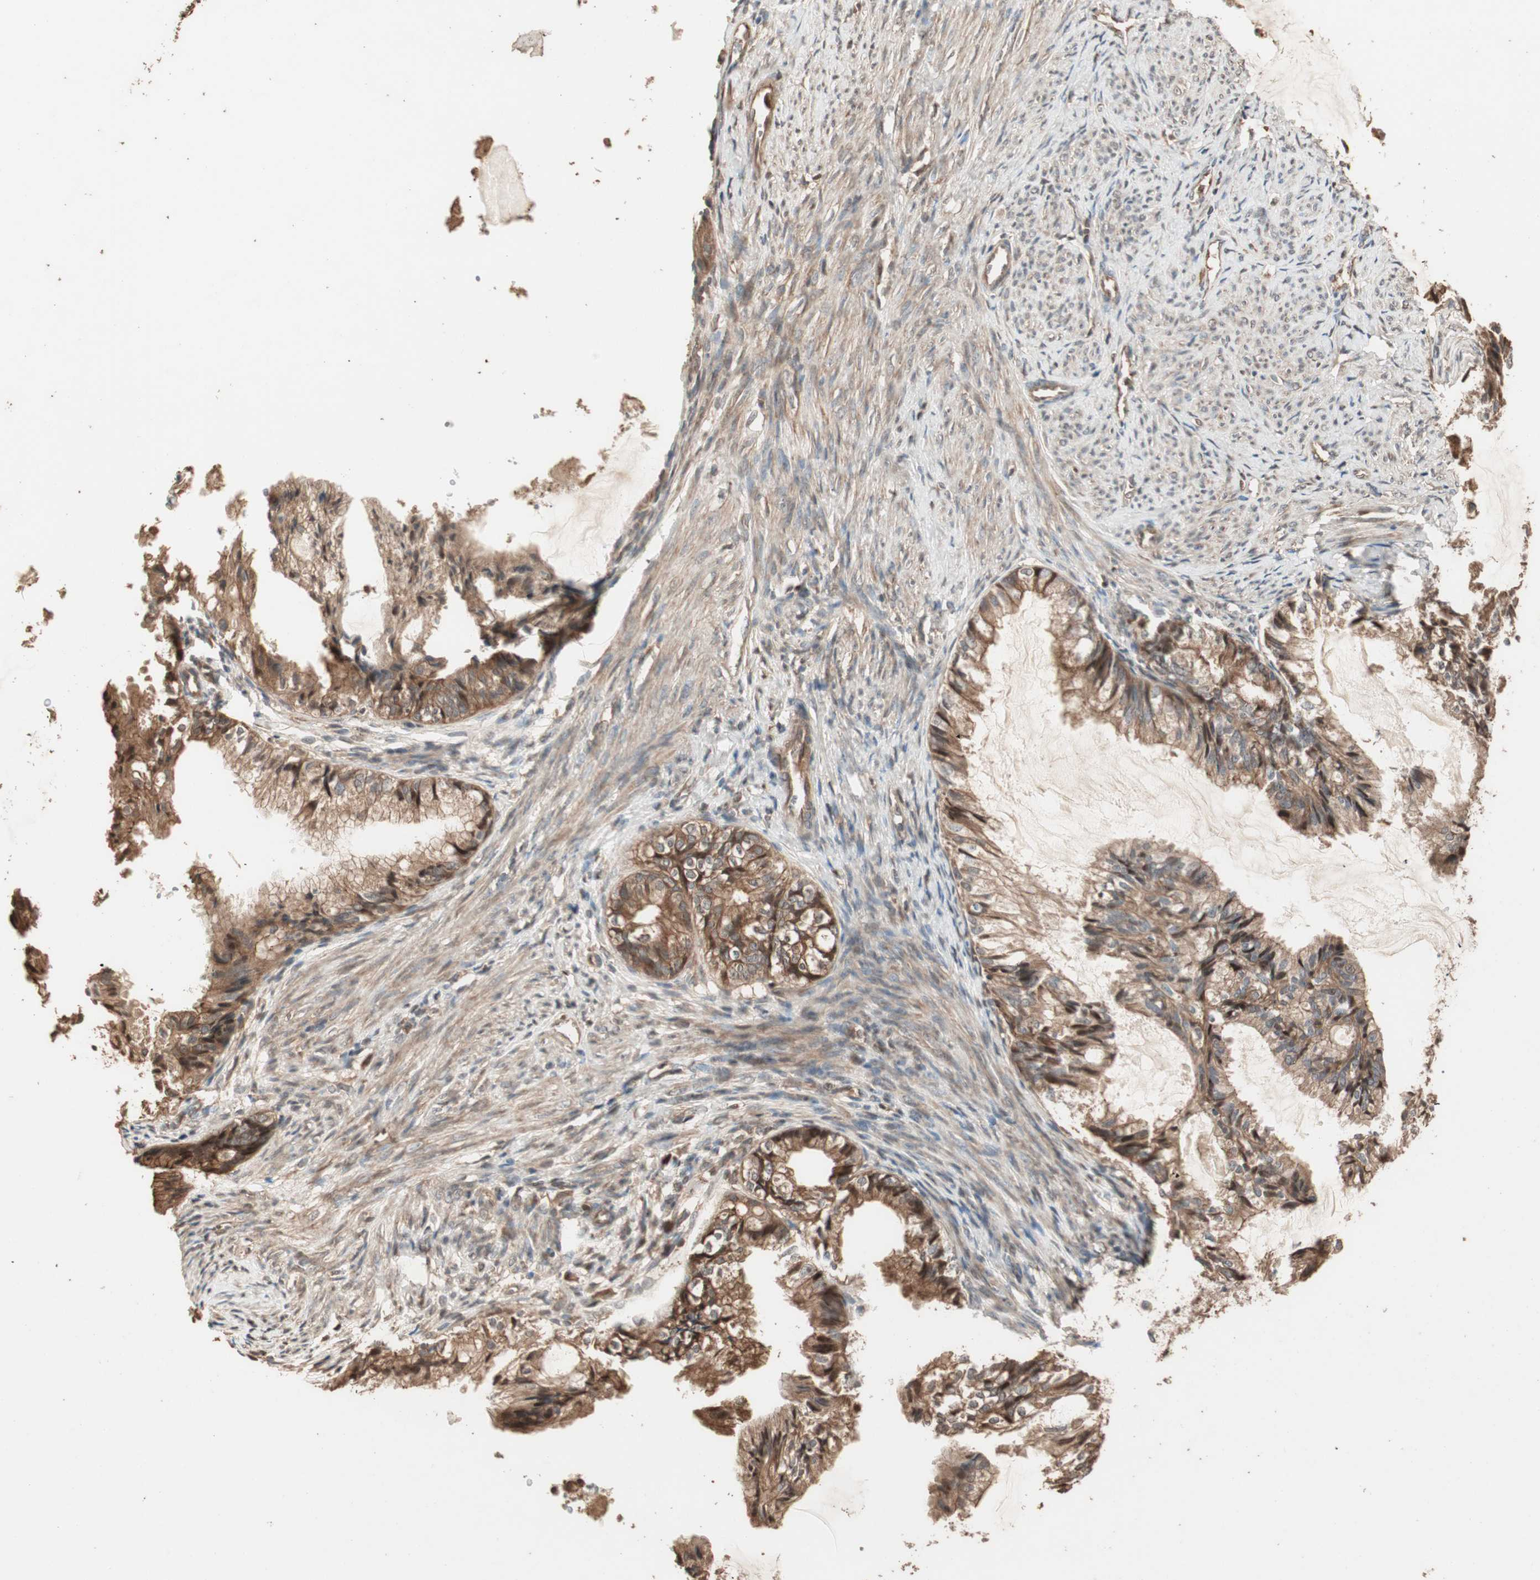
{"staining": {"intensity": "moderate", "quantity": ">75%", "location": "cytoplasmic/membranous"}, "tissue": "cervical cancer", "cell_type": "Tumor cells", "image_type": "cancer", "snomed": [{"axis": "morphology", "description": "Normal tissue, NOS"}, {"axis": "morphology", "description": "Adenocarcinoma, NOS"}, {"axis": "topography", "description": "Cervix"}, {"axis": "topography", "description": "Endometrium"}], "caption": "Immunohistochemical staining of human adenocarcinoma (cervical) demonstrates medium levels of moderate cytoplasmic/membranous positivity in about >75% of tumor cells. The staining was performed using DAB (3,3'-diaminobenzidine) to visualize the protein expression in brown, while the nuclei were stained in blue with hematoxylin (Magnification: 20x).", "gene": "USP20", "patient": {"sex": "female", "age": 86}}